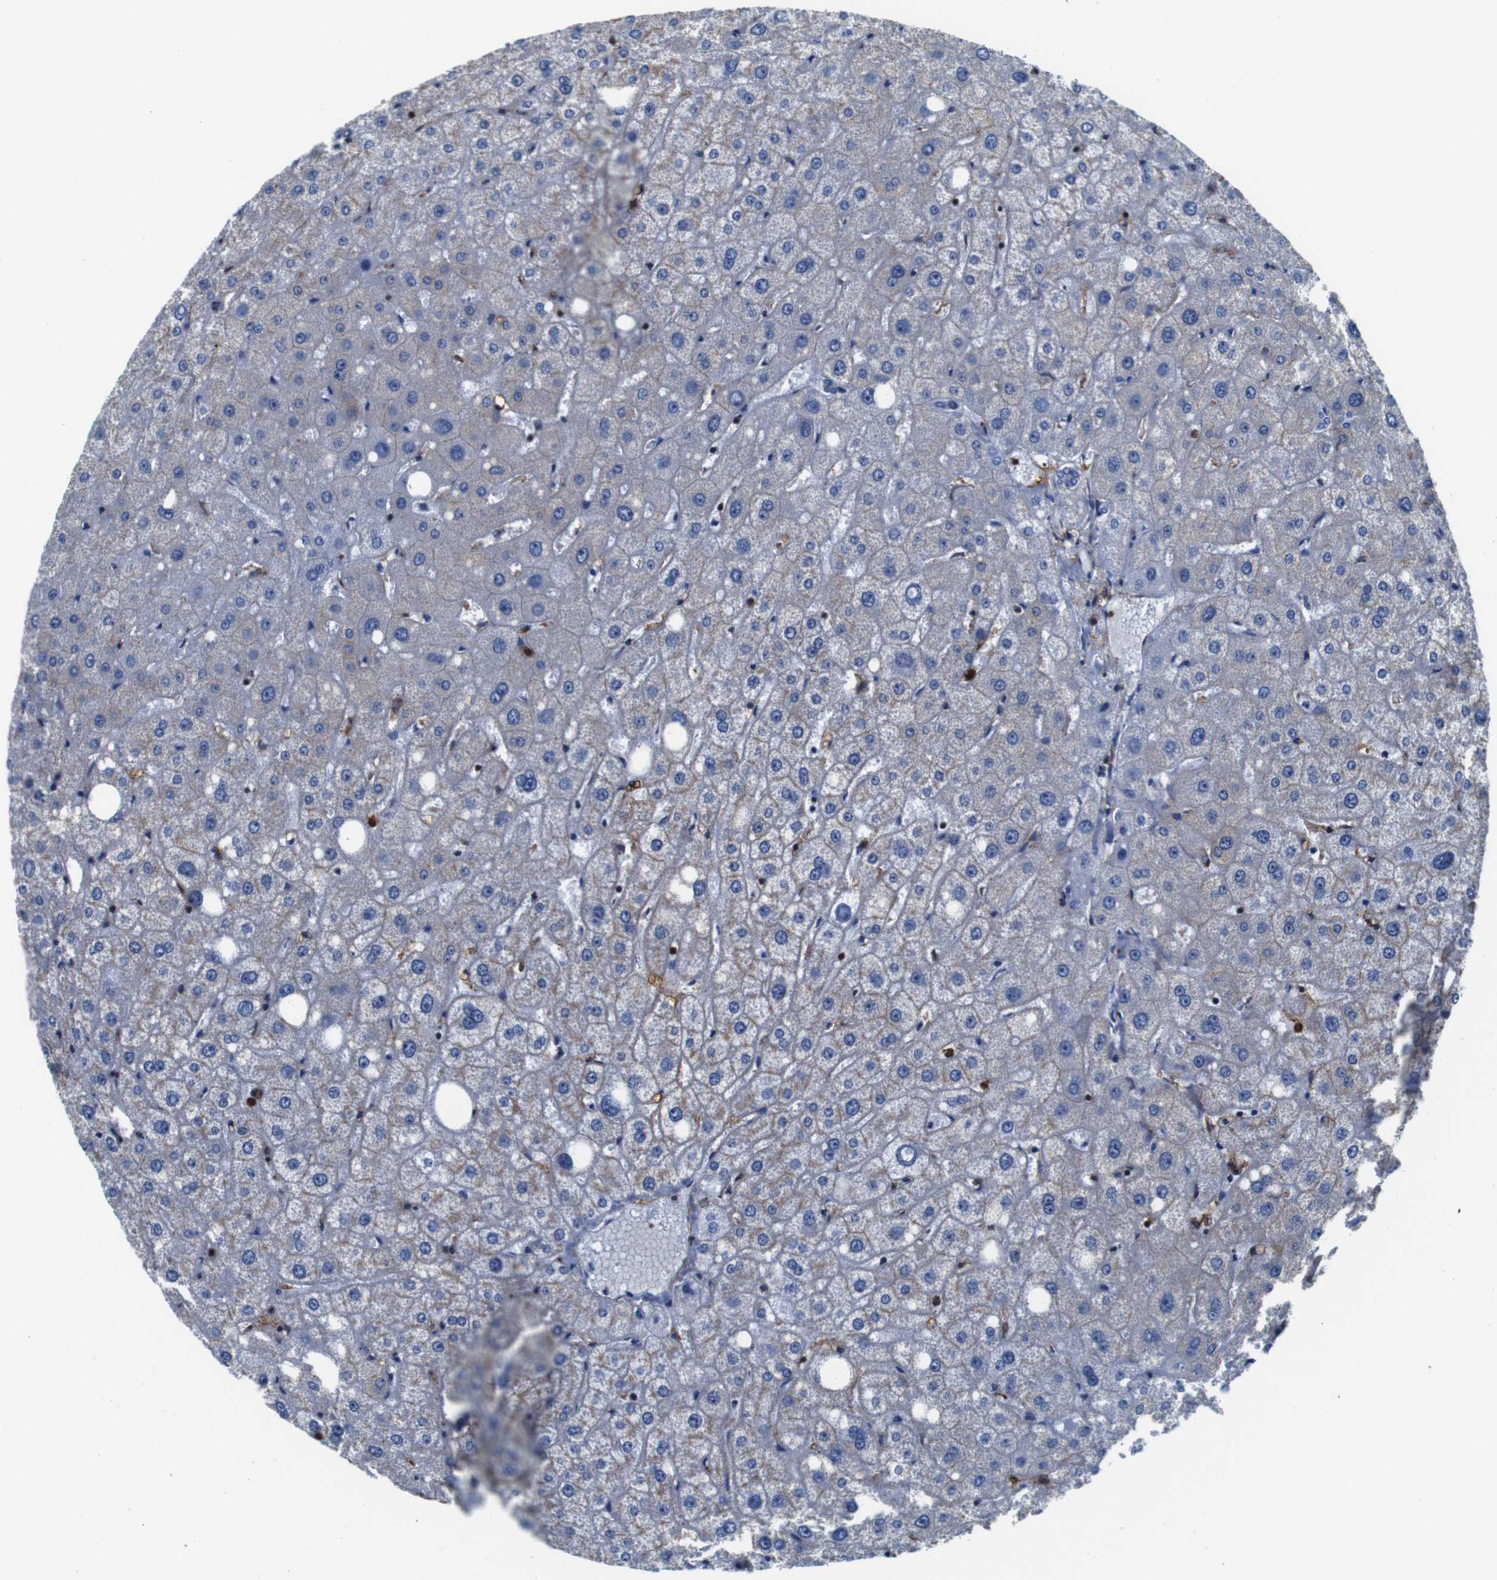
{"staining": {"intensity": "negative", "quantity": "none", "location": "none"}, "tissue": "liver", "cell_type": "Cholangiocytes", "image_type": "normal", "snomed": [{"axis": "morphology", "description": "Normal tissue, NOS"}, {"axis": "topography", "description": "Liver"}], "caption": "DAB immunohistochemical staining of normal human liver reveals no significant positivity in cholangiocytes. Brightfield microscopy of IHC stained with DAB (brown) and hematoxylin (blue), captured at high magnification.", "gene": "ANXA1", "patient": {"sex": "male", "age": 73}}